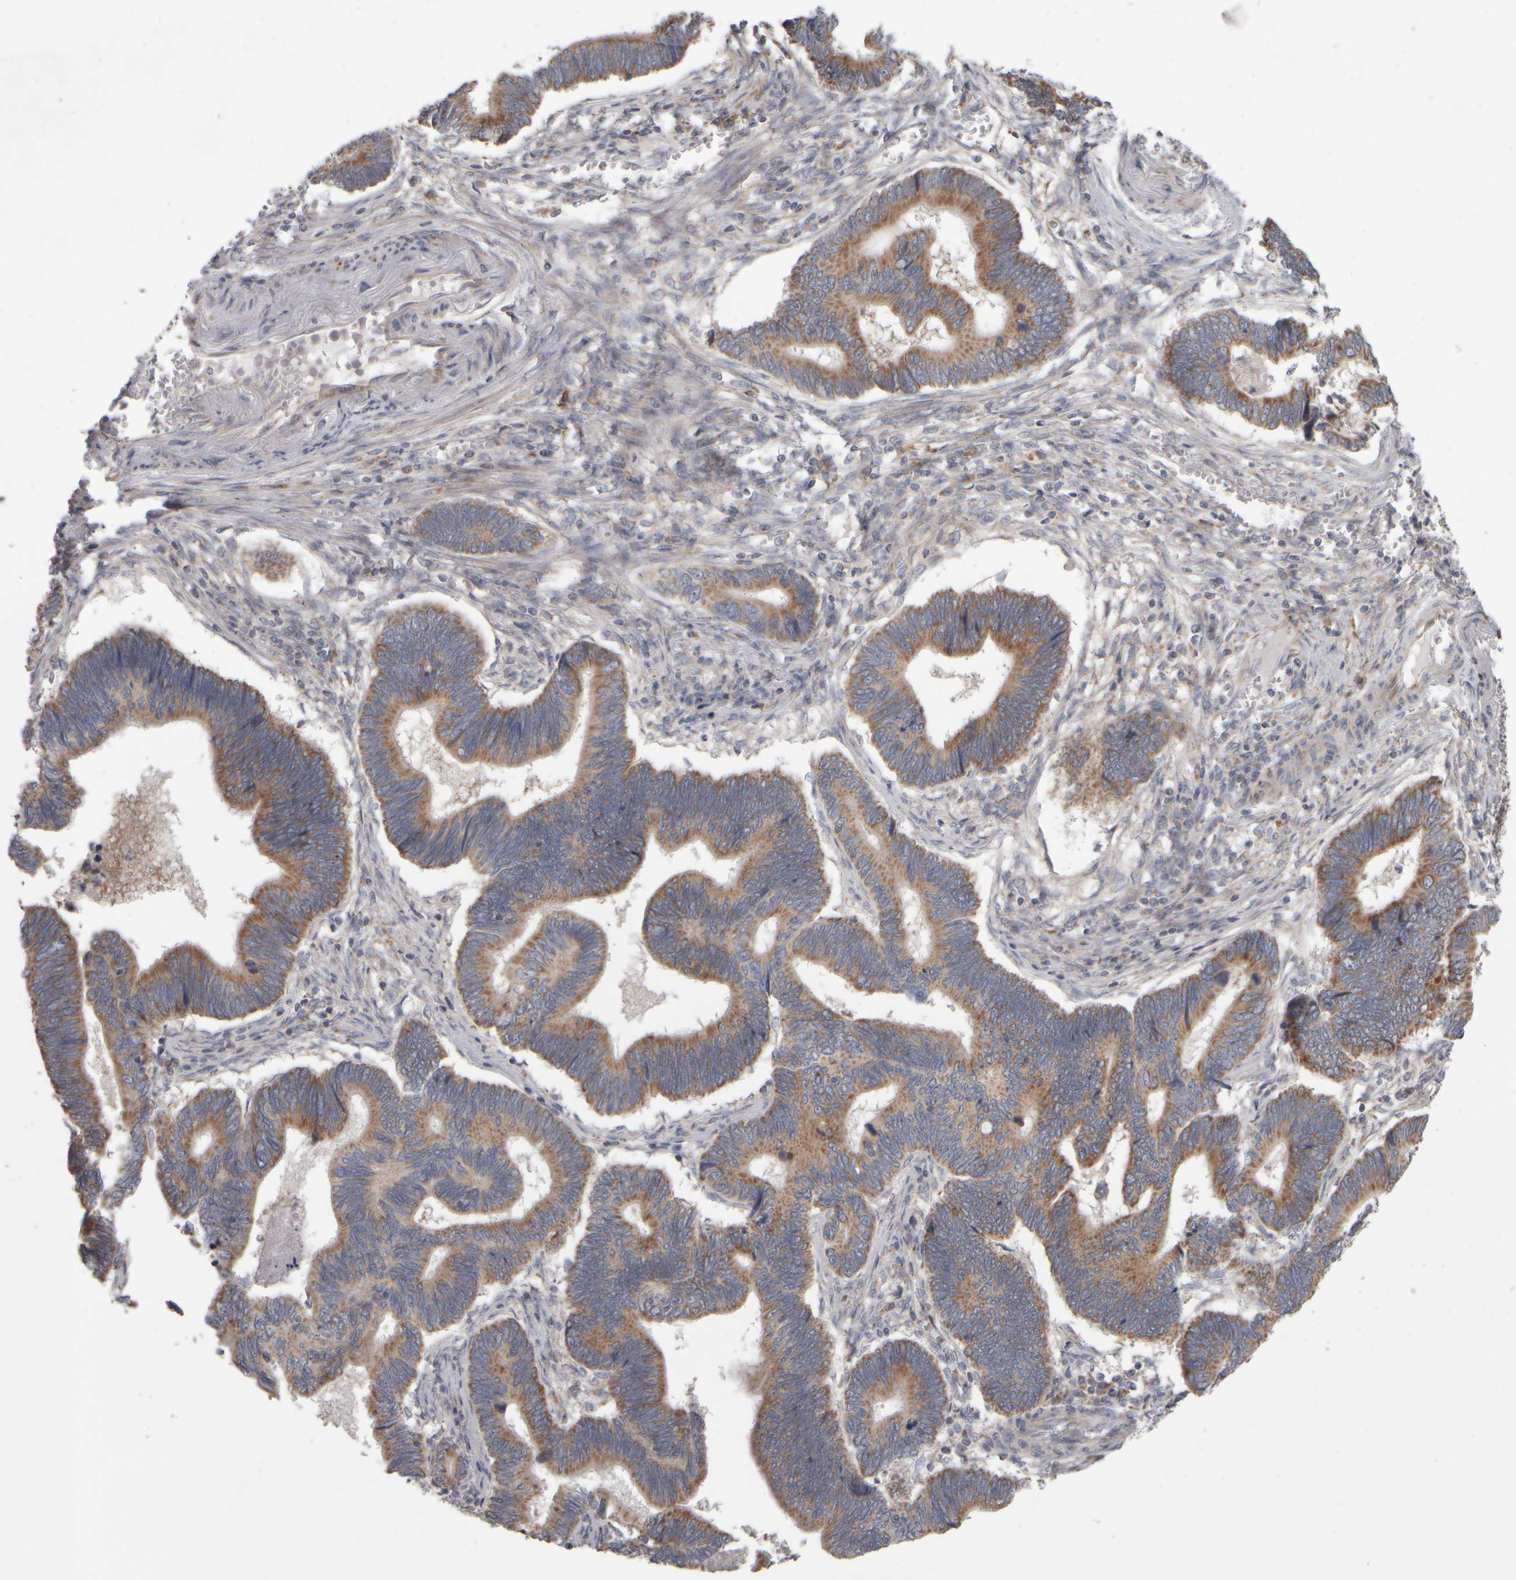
{"staining": {"intensity": "moderate", "quantity": ">75%", "location": "cytoplasmic/membranous"}, "tissue": "pancreatic cancer", "cell_type": "Tumor cells", "image_type": "cancer", "snomed": [{"axis": "morphology", "description": "Adenocarcinoma, NOS"}, {"axis": "topography", "description": "Pancreas"}], "caption": "Adenocarcinoma (pancreatic) stained with DAB (3,3'-diaminobenzidine) immunohistochemistry displays medium levels of moderate cytoplasmic/membranous staining in approximately >75% of tumor cells. (brown staining indicates protein expression, while blue staining denotes nuclei).", "gene": "SCO1", "patient": {"sex": "female", "age": 70}}